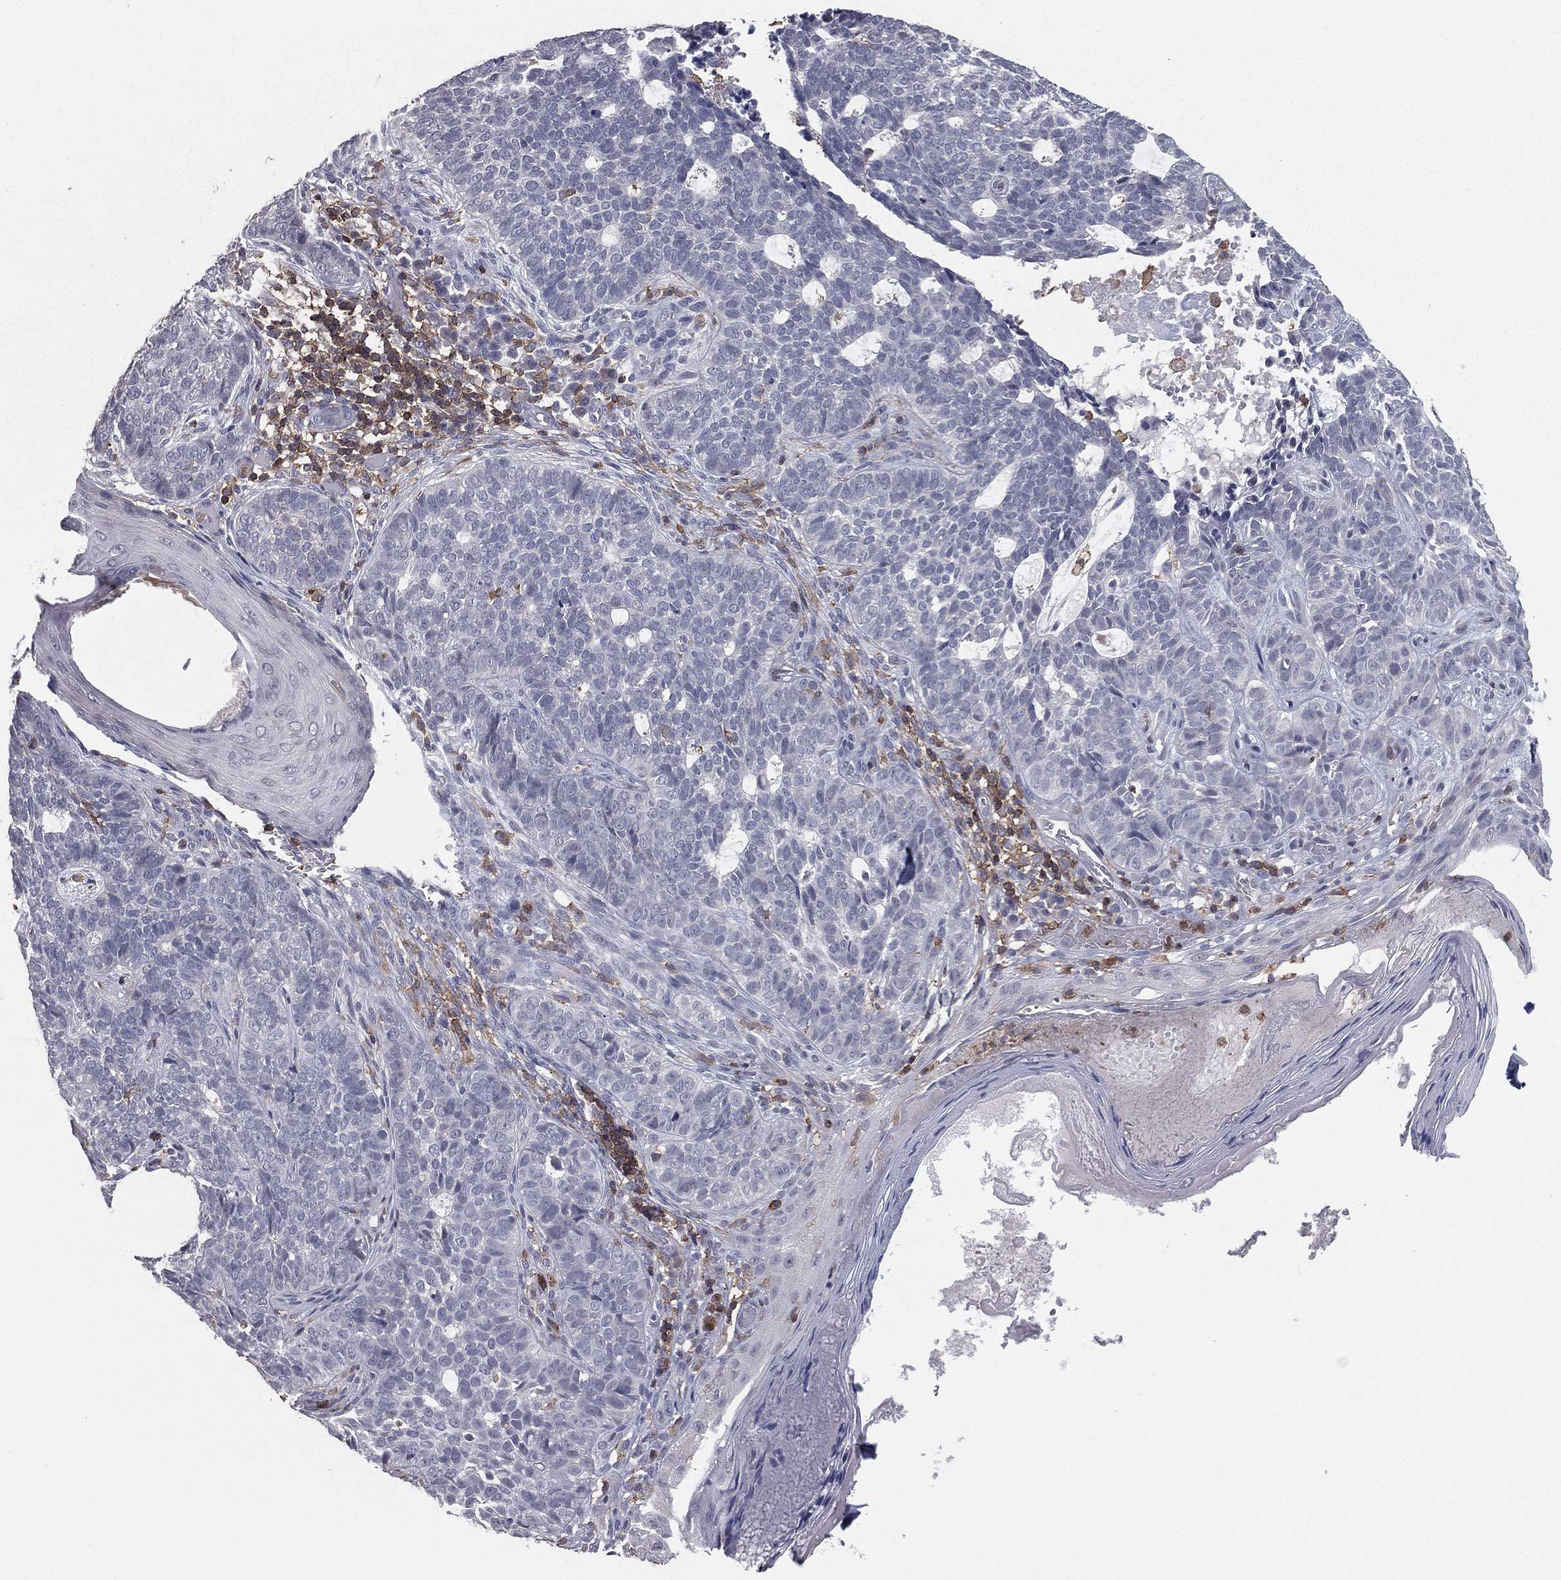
{"staining": {"intensity": "negative", "quantity": "none", "location": "none"}, "tissue": "skin cancer", "cell_type": "Tumor cells", "image_type": "cancer", "snomed": [{"axis": "morphology", "description": "Basal cell carcinoma"}, {"axis": "topography", "description": "Skin"}], "caption": "Basal cell carcinoma (skin) stained for a protein using immunohistochemistry exhibits no positivity tumor cells.", "gene": "PSTPIP1", "patient": {"sex": "female", "age": 69}}